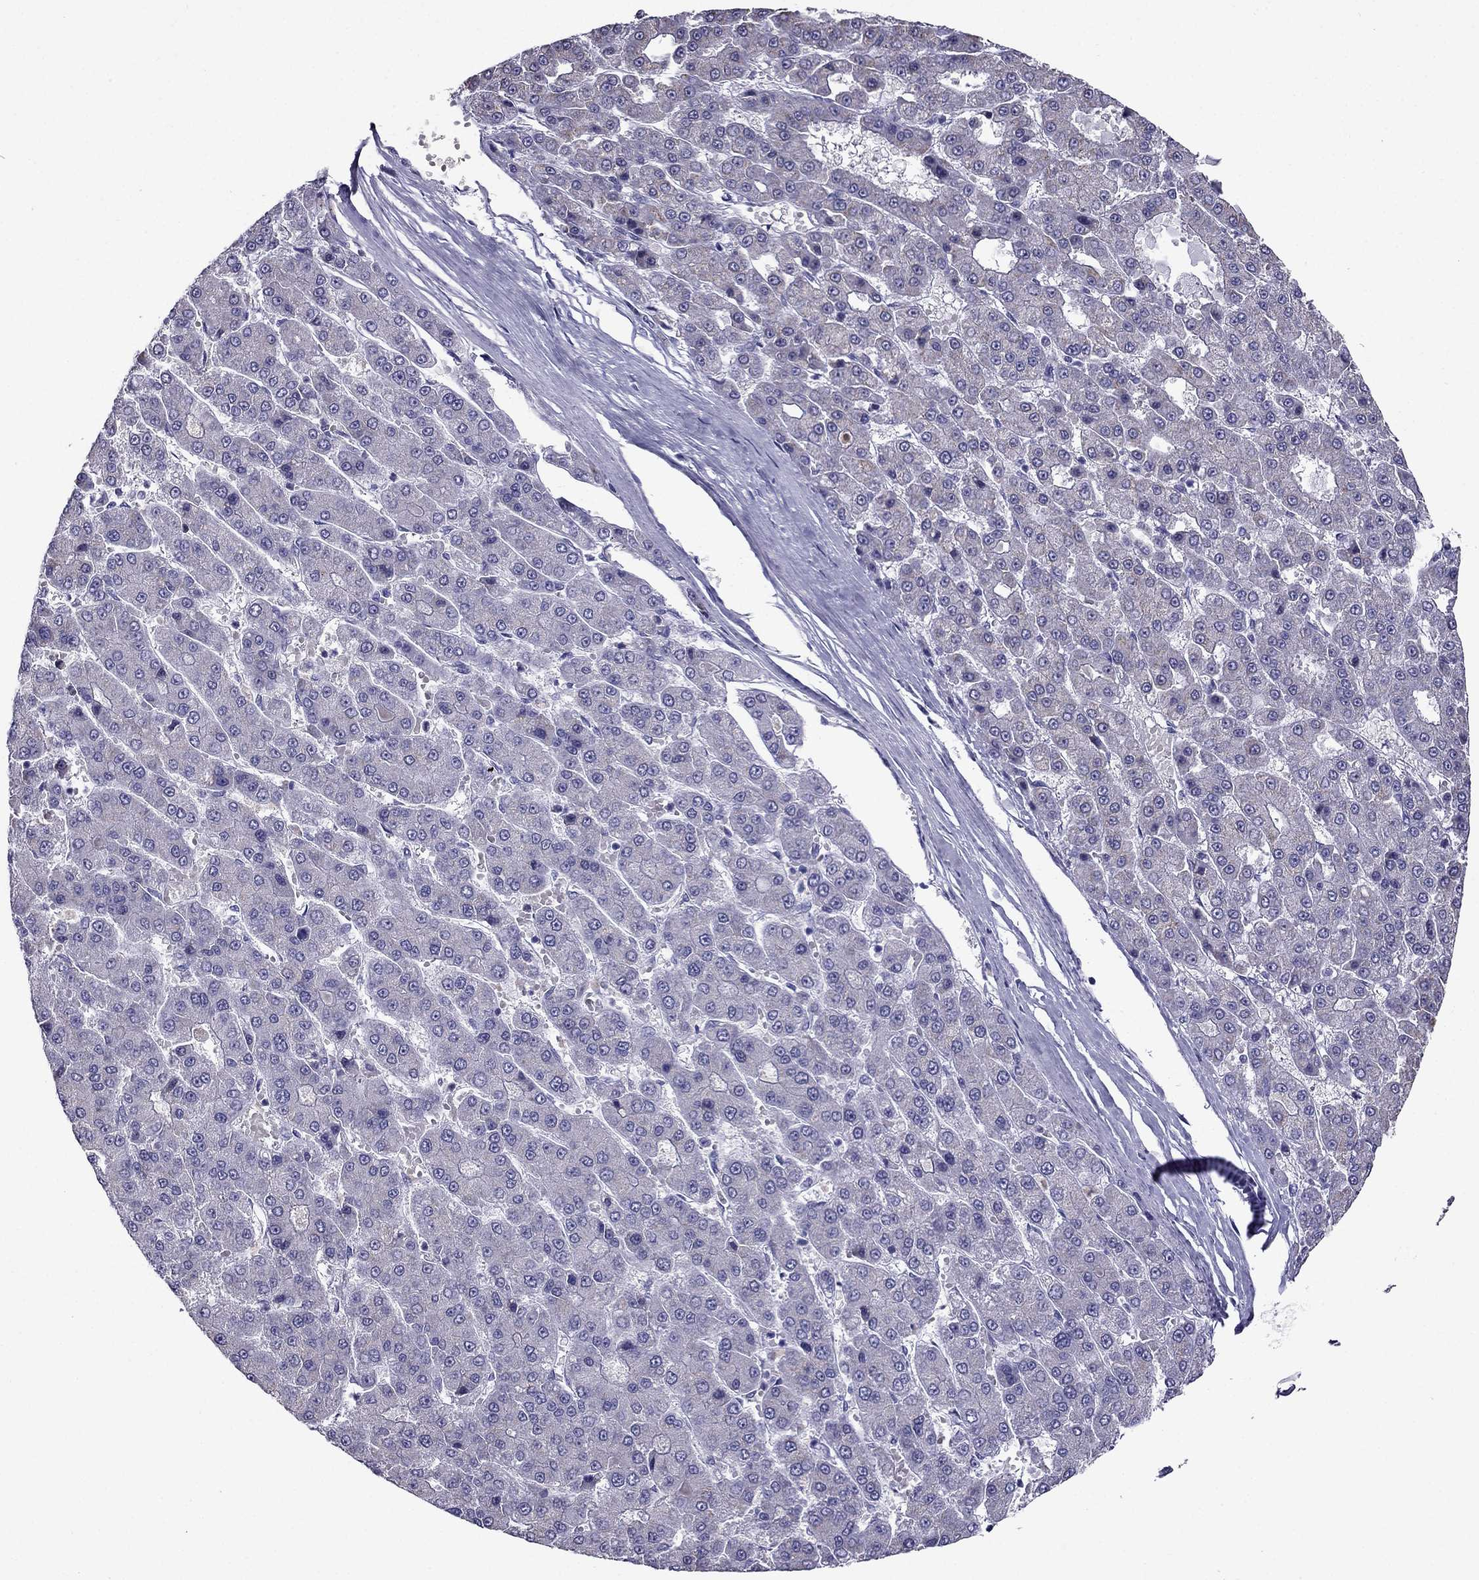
{"staining": {"intensity": "negative", "quantity": "none", "location": "none"}, "tissue": "liver cancer", "cell_type": "Tumor cells", "image_type": "cancer", "snomed": [{"axis": "morphology", "description": "Carcinoma, Hepatocellular, NOS"}, {"axis": "topography", "description": "Liver"}], "caption": "This is an IHC photomicrograph of hepatocellular carcinoma (liver). There is no staining in tumor cells.", "gene": "MYLK3", "patient": {"sex": "male", "age": 70}}